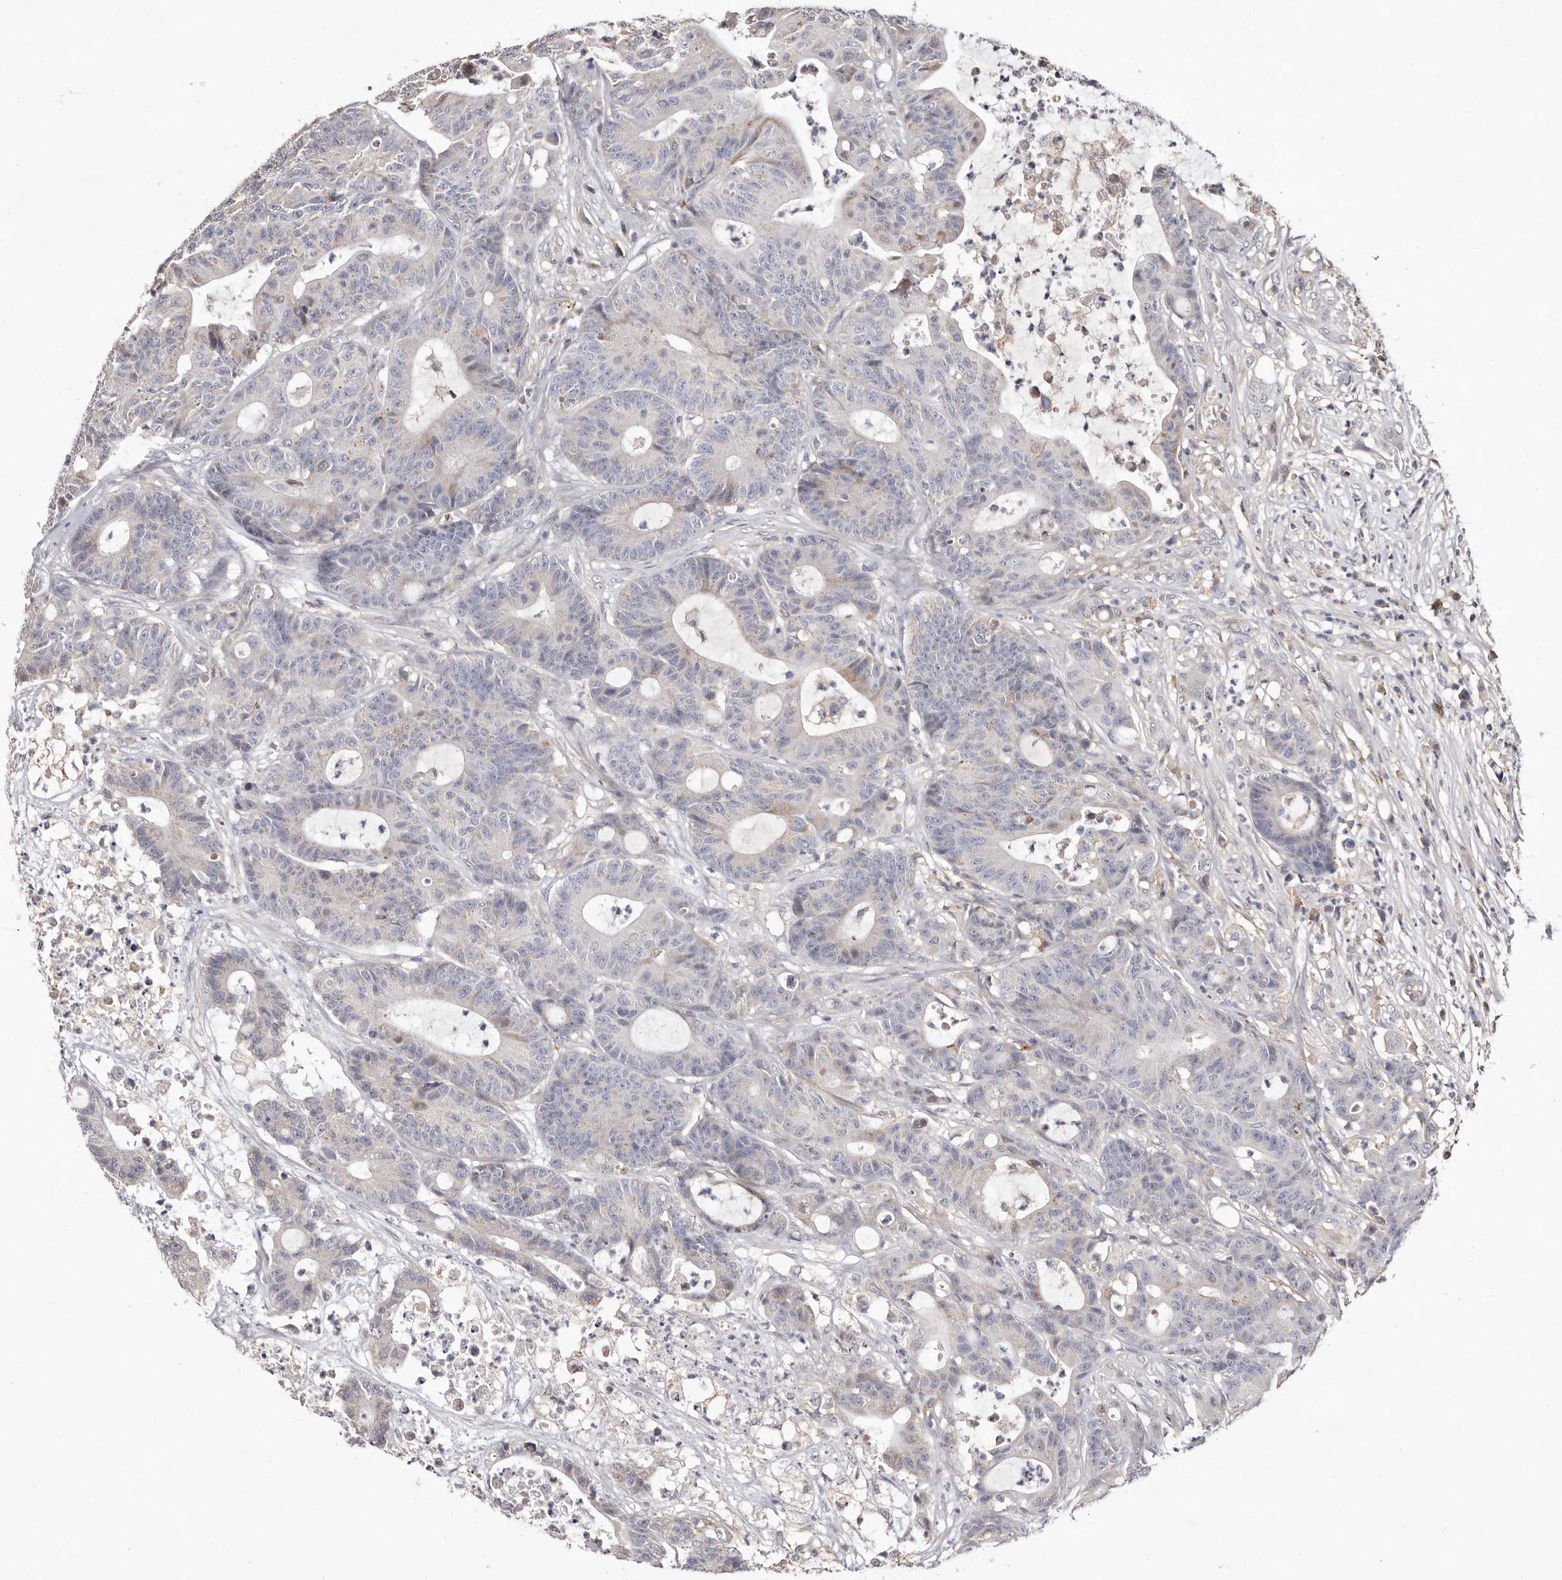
{"staining": {"intensity": "negative", "quantity": "none", "location": "none"}, "tissue": "colorectal cancer", "cell_type": "Tumor cells", "image_type": "cancer", "snomed": [{"axis": "morphology", "description": "Adenocarcinoma, NOS"}, {"axis": "topography", "description": "Colon"}], "caption": "Colorectal cancer (adenocarcinoma) stained for a protein using immunohistochemistry displays no positivity tumor cells.", "gene": "MMACHC", "patient": {"sex": "female", "age": 84}}